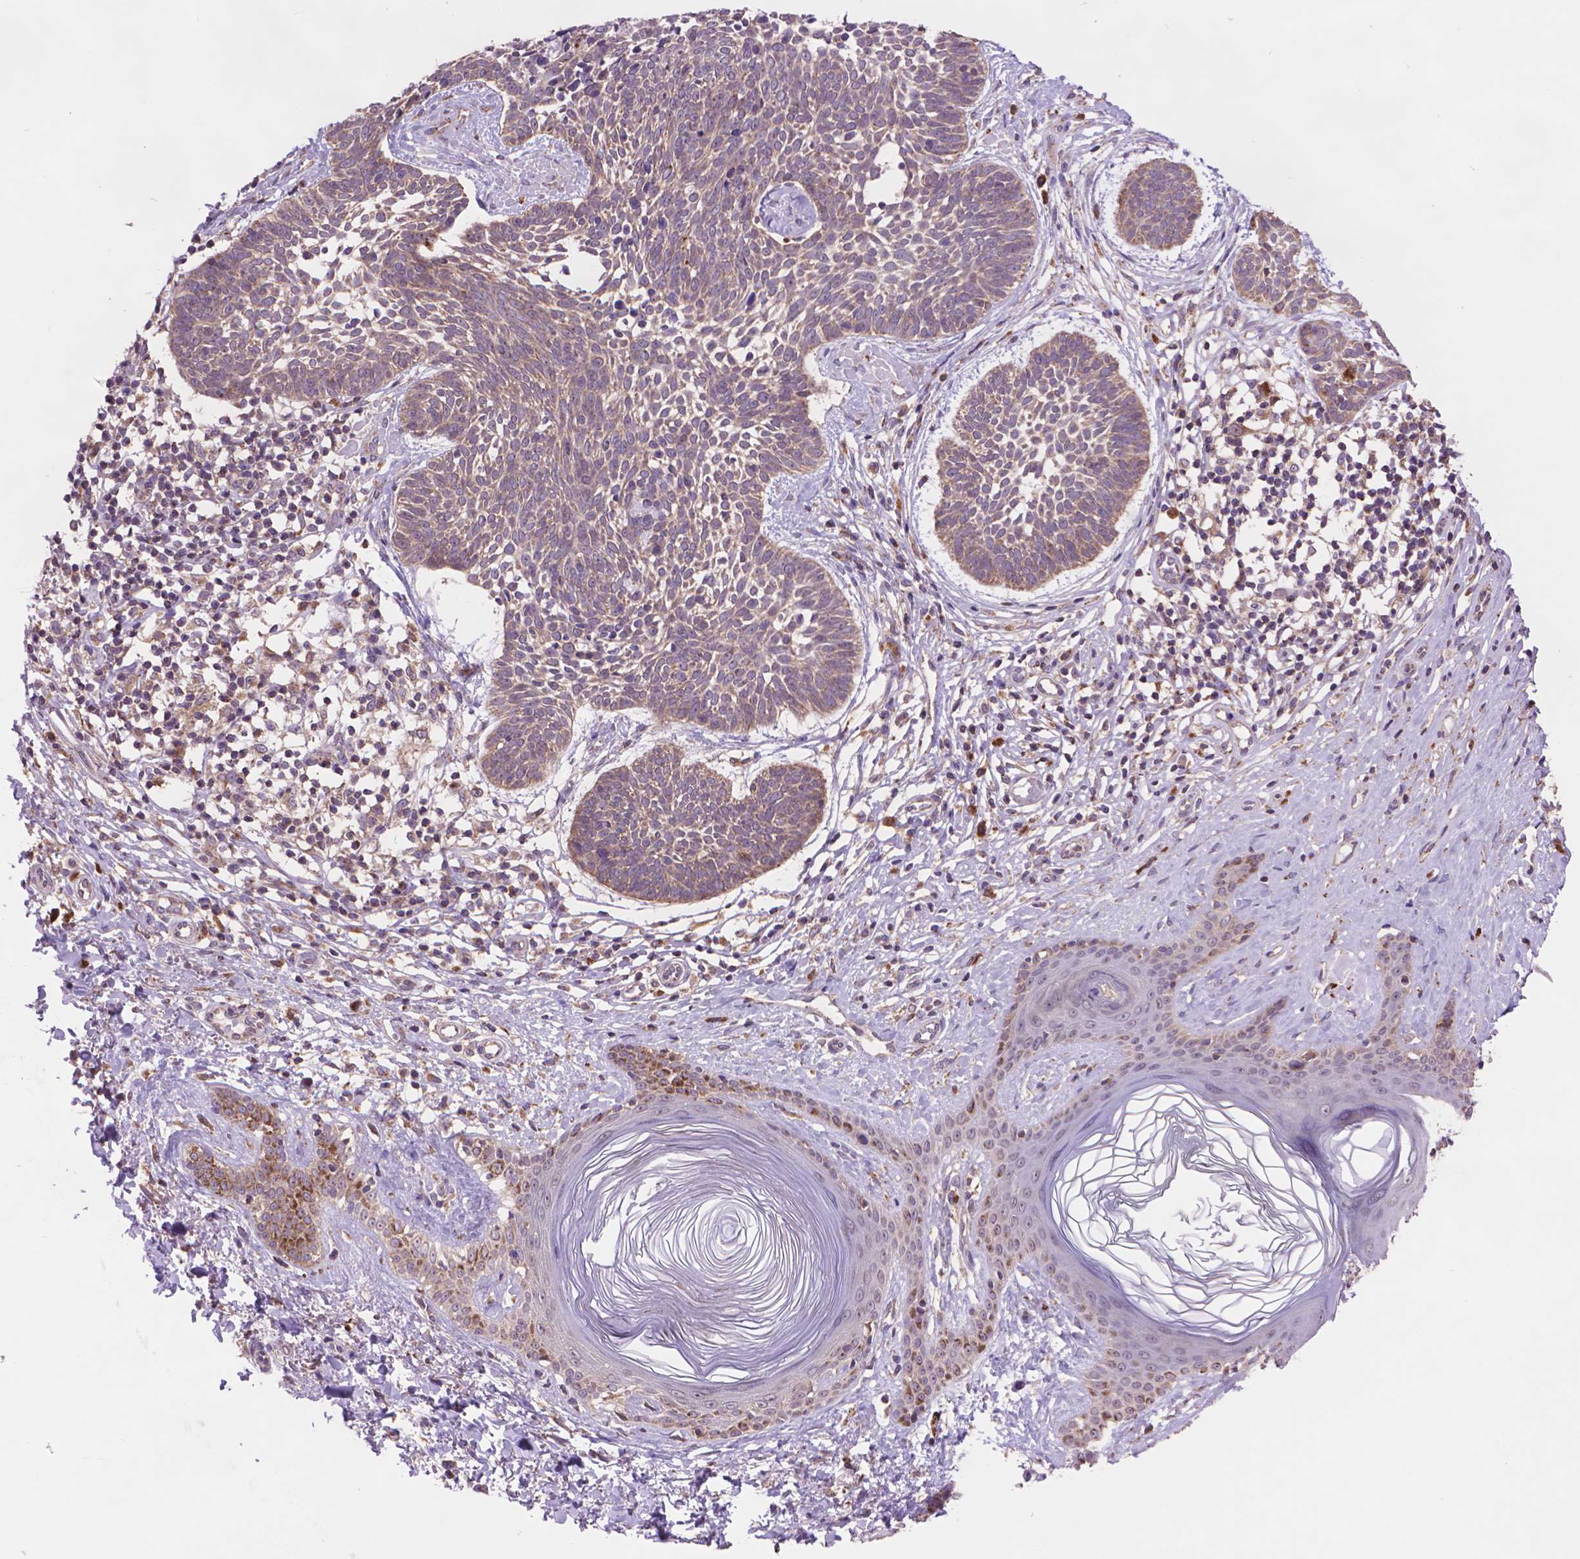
{"staining": {"intensity": "weak", "quantity": ">75%", "location": "cytoplasmic/membranous"}, "tissue": "skin cancer", "cell_type": "Tumor cells", "image_type": "cancer", "snomed": [{"axis": "morphology", "description": "Basal cell carcinoma"}, {"axis": "topography", "description": "Skin"}], "caption": "The immunohistochemical stain labels weak cytoplasmic/membranous positivity in tumor cells of skin basal cell carcinoma tissue.", "gene": "GLB1", "patient": {"sex": "male", "age": 85}}